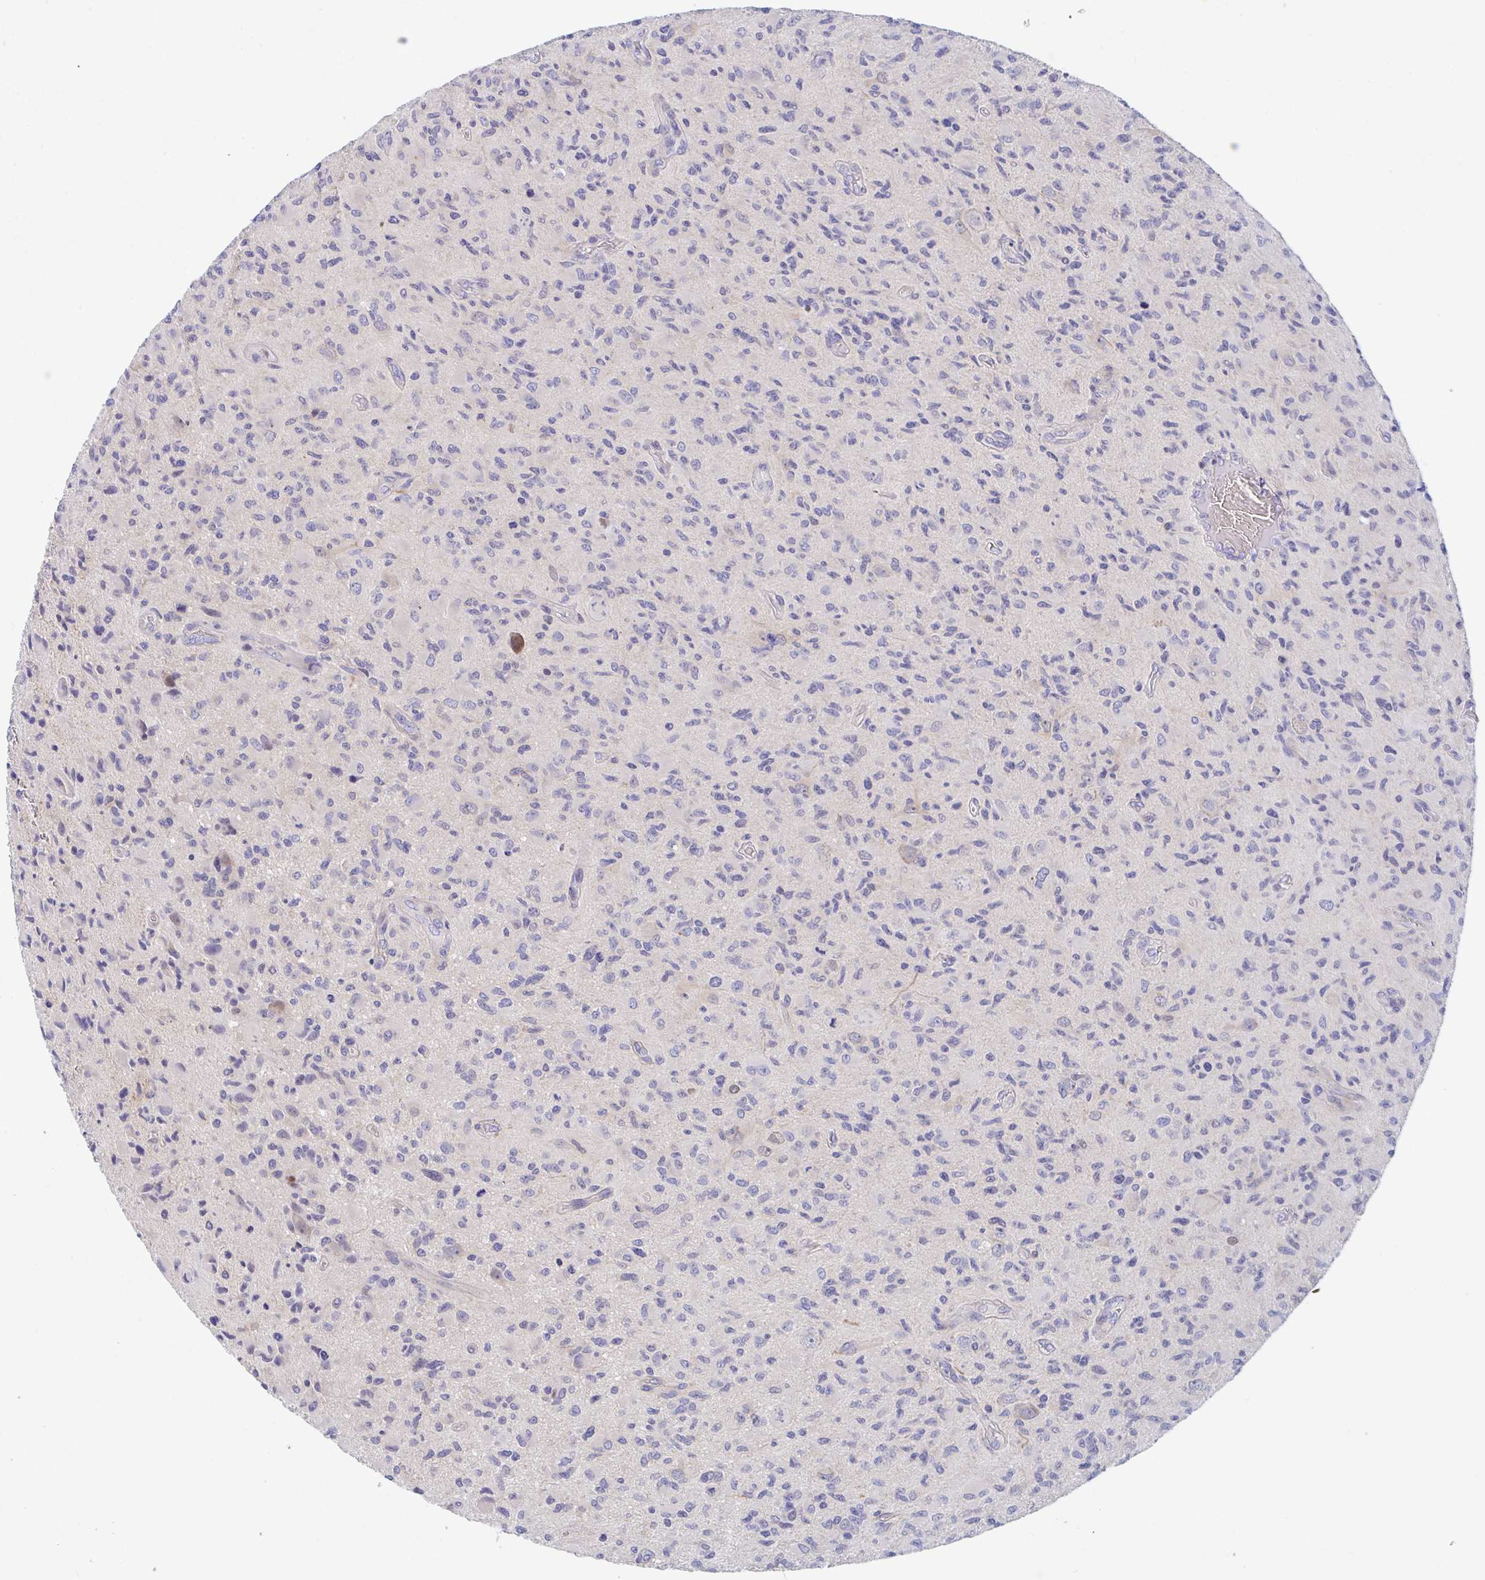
{"staining": {"intensity": "negative", "quantity": "none", "location": "none"}, "tissue": "glioma", "cell_type": "Tumor cells", "image_type": "cancer", "snomed": [{"axis": "morphology", "description": "Glioma, malignant, High grade"}, {"axis": "topography", "description": "Brain"}], "caption": "Tumor cells show no significant protein positivity in glioma.", "gene": "P2RX3", "patient": {"sex": "female", "age": 65}}